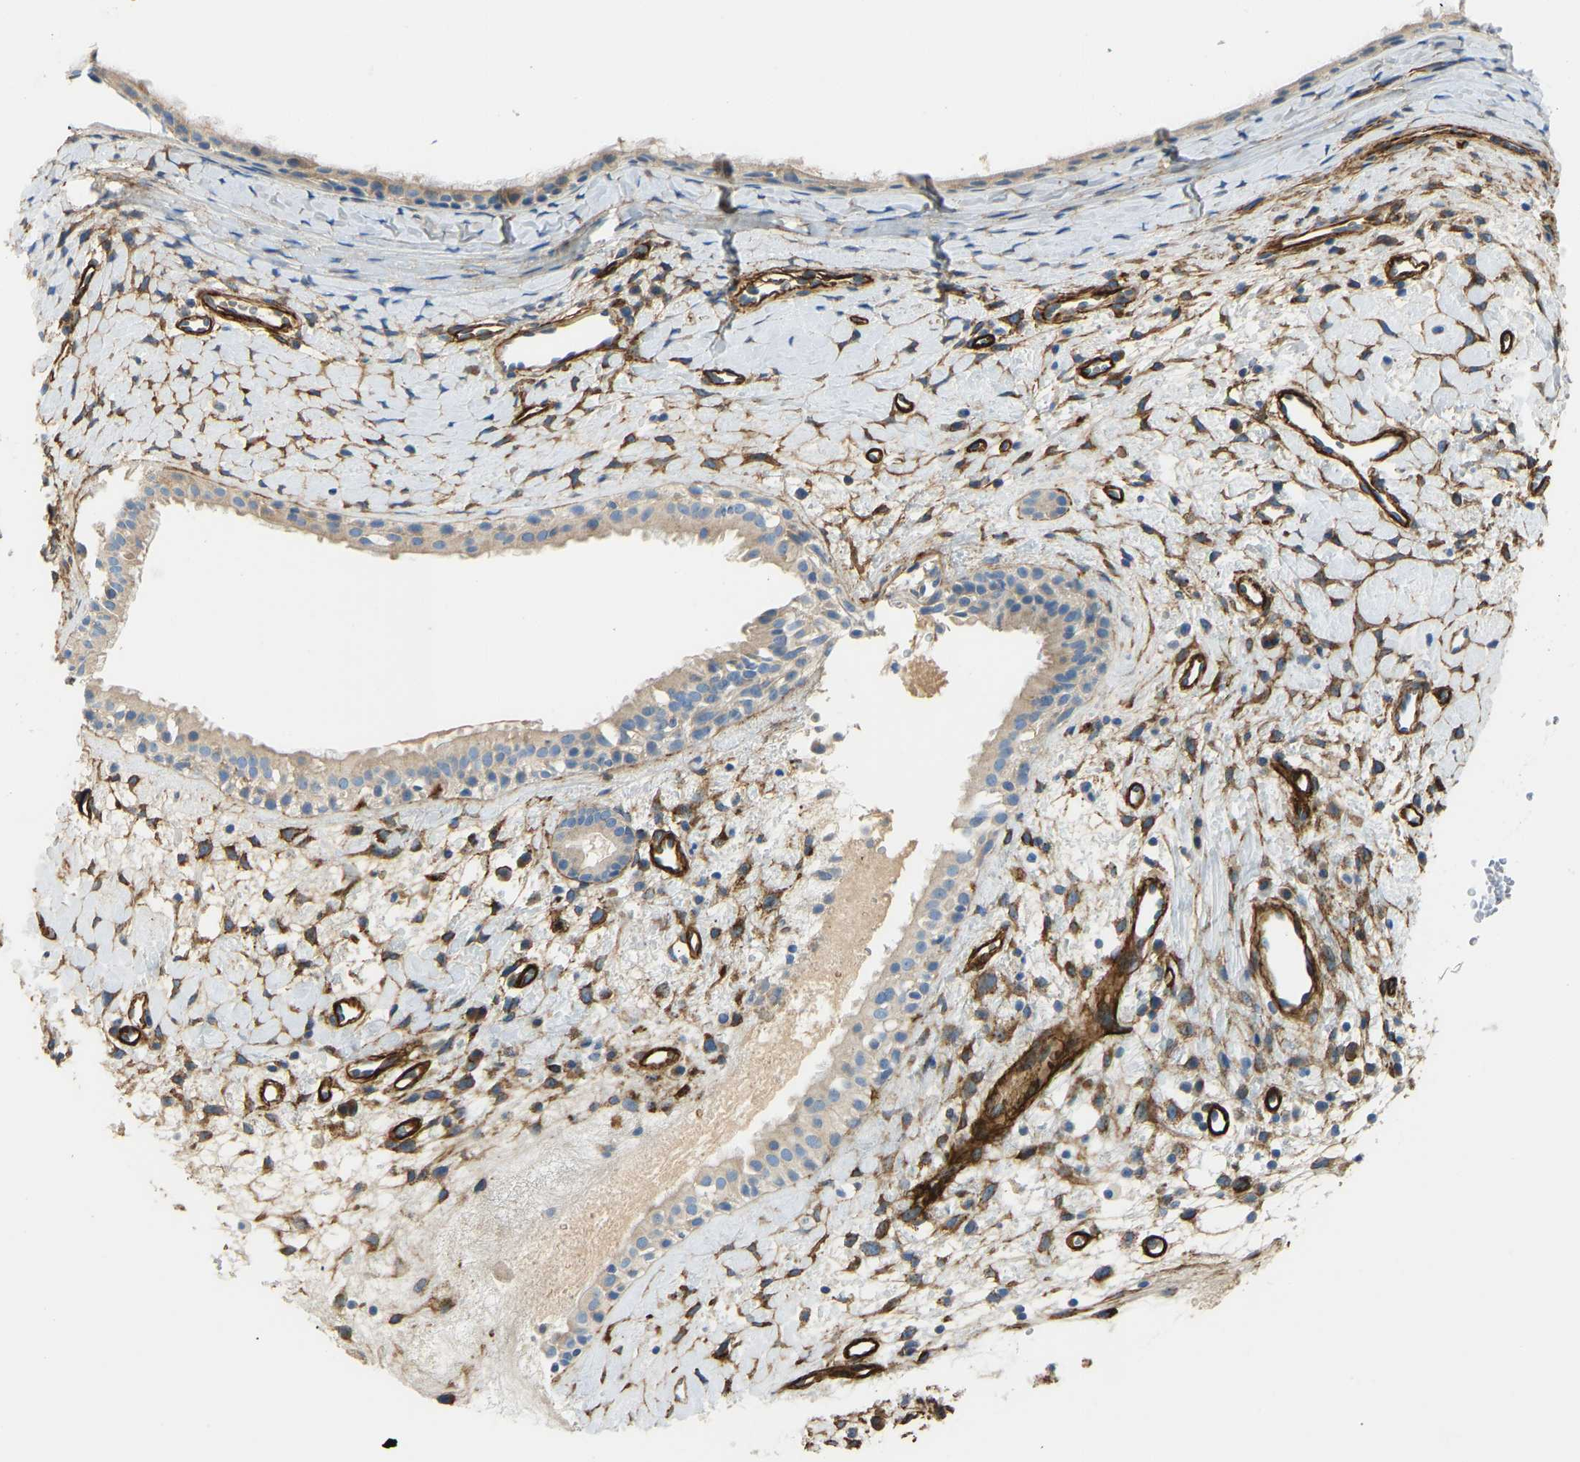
{"staining": {"intensity": "moderate", "quantity": "25%-75%", "location": "cytoplasmic/membranous"}, "tissue": "nasopharynx", "cell_type": "Respiratory epithelial cells", "image_type": "normal", "snomed": [{"axis": "morphology", "description": "Normal tissue, NOS"}, {"axis": "topography", "description": "Nasopharynx"}], "caption": "Immunohistochemical staining of normal nasopharynx exhibits moderate cytoplasmic/membranous protein staining in about 25%-75% of respiratory epithelial cells. The staining was performed using DAB (3,3'-diaminobenzidine) to visualize the protein expression in brown, while the nuclei were stained in blue with hematoxylin (Magnification: 20x).", "gene": "COL15A1", "patient": {"sex": "male", "age": 22}}